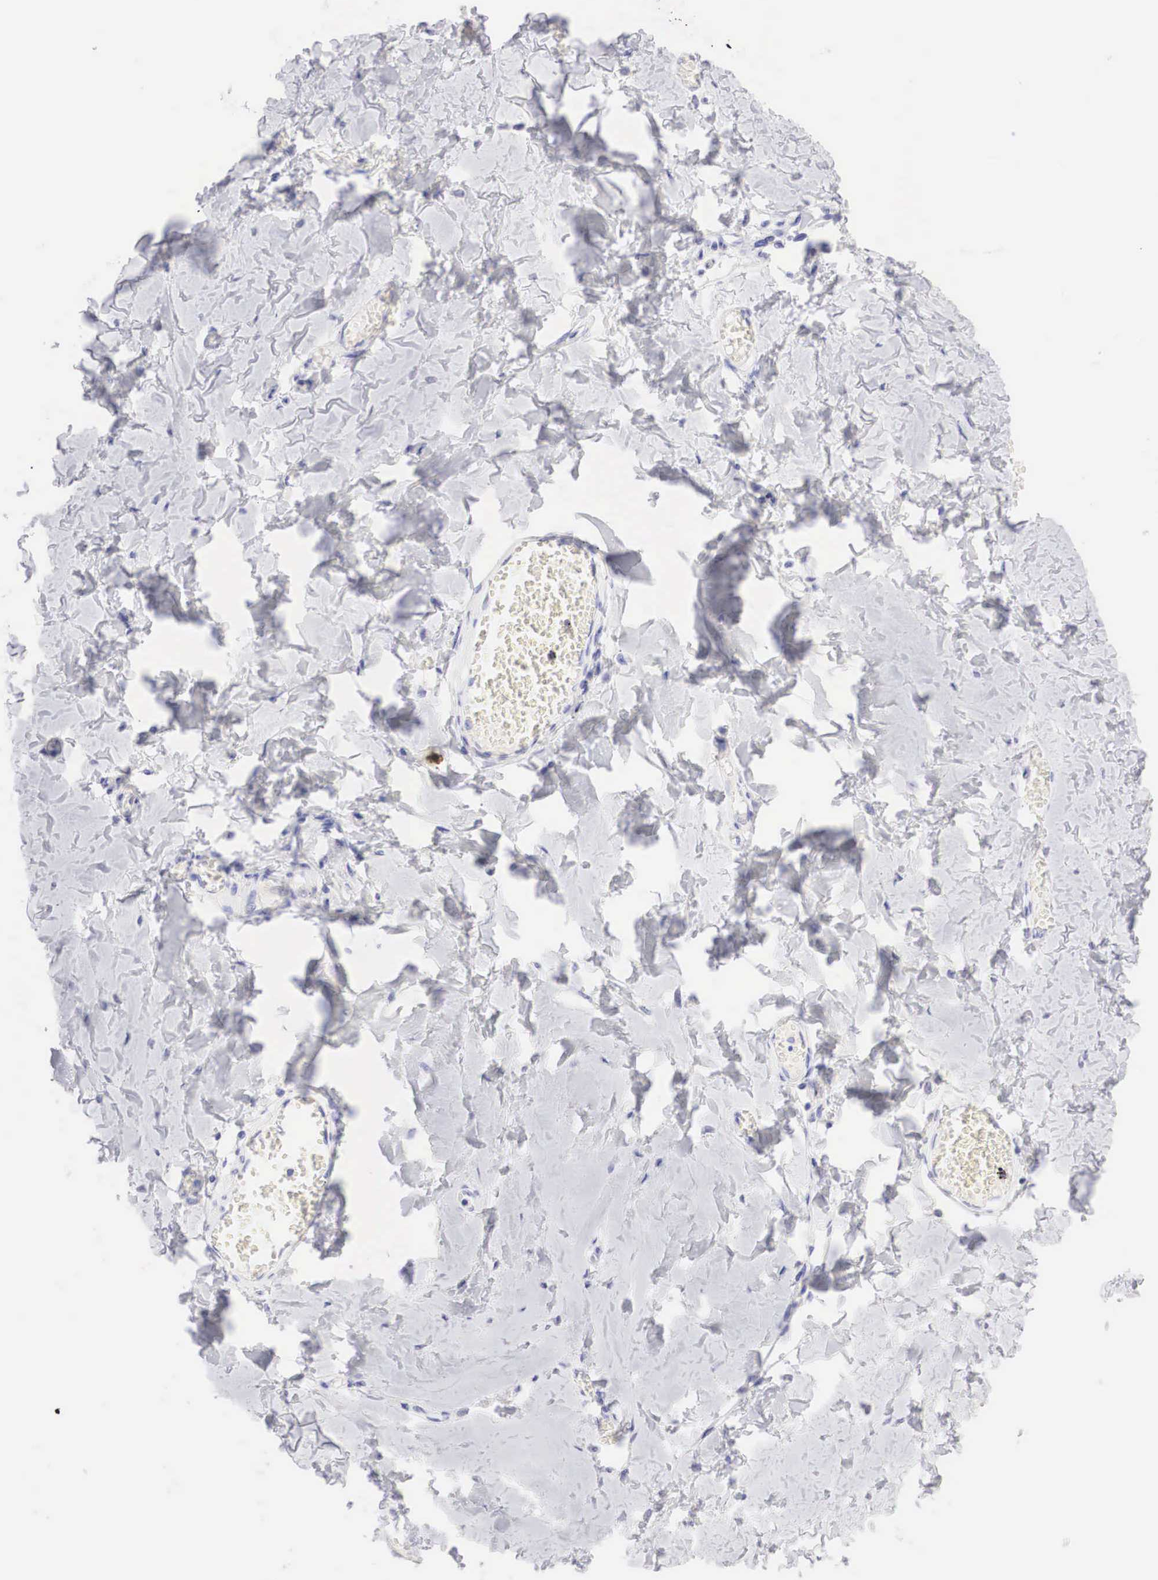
{"staining": {"intensity": "negative", "quantity": "none", "location": "none"}, "tissue": "adipose tissue", "cell_type": "Adipocytes", "image_type": "normal", "snomed": [{"axis": "morphology", "description": "Normal tissue, NOS"}, {"axis": "morphology", "description": "Sarcoma, NOS"}, {"axis": "topography", "description": "Skin"}, {"axis": "topography", "description": "Soft tissue"}], "caption": "The micrograph displays no staining of adipocytes in unremarkable adipose tissue. Nuclei are stained in blue.", "gene": "TYR", "patient": {"sex": "female", "age": 51}}